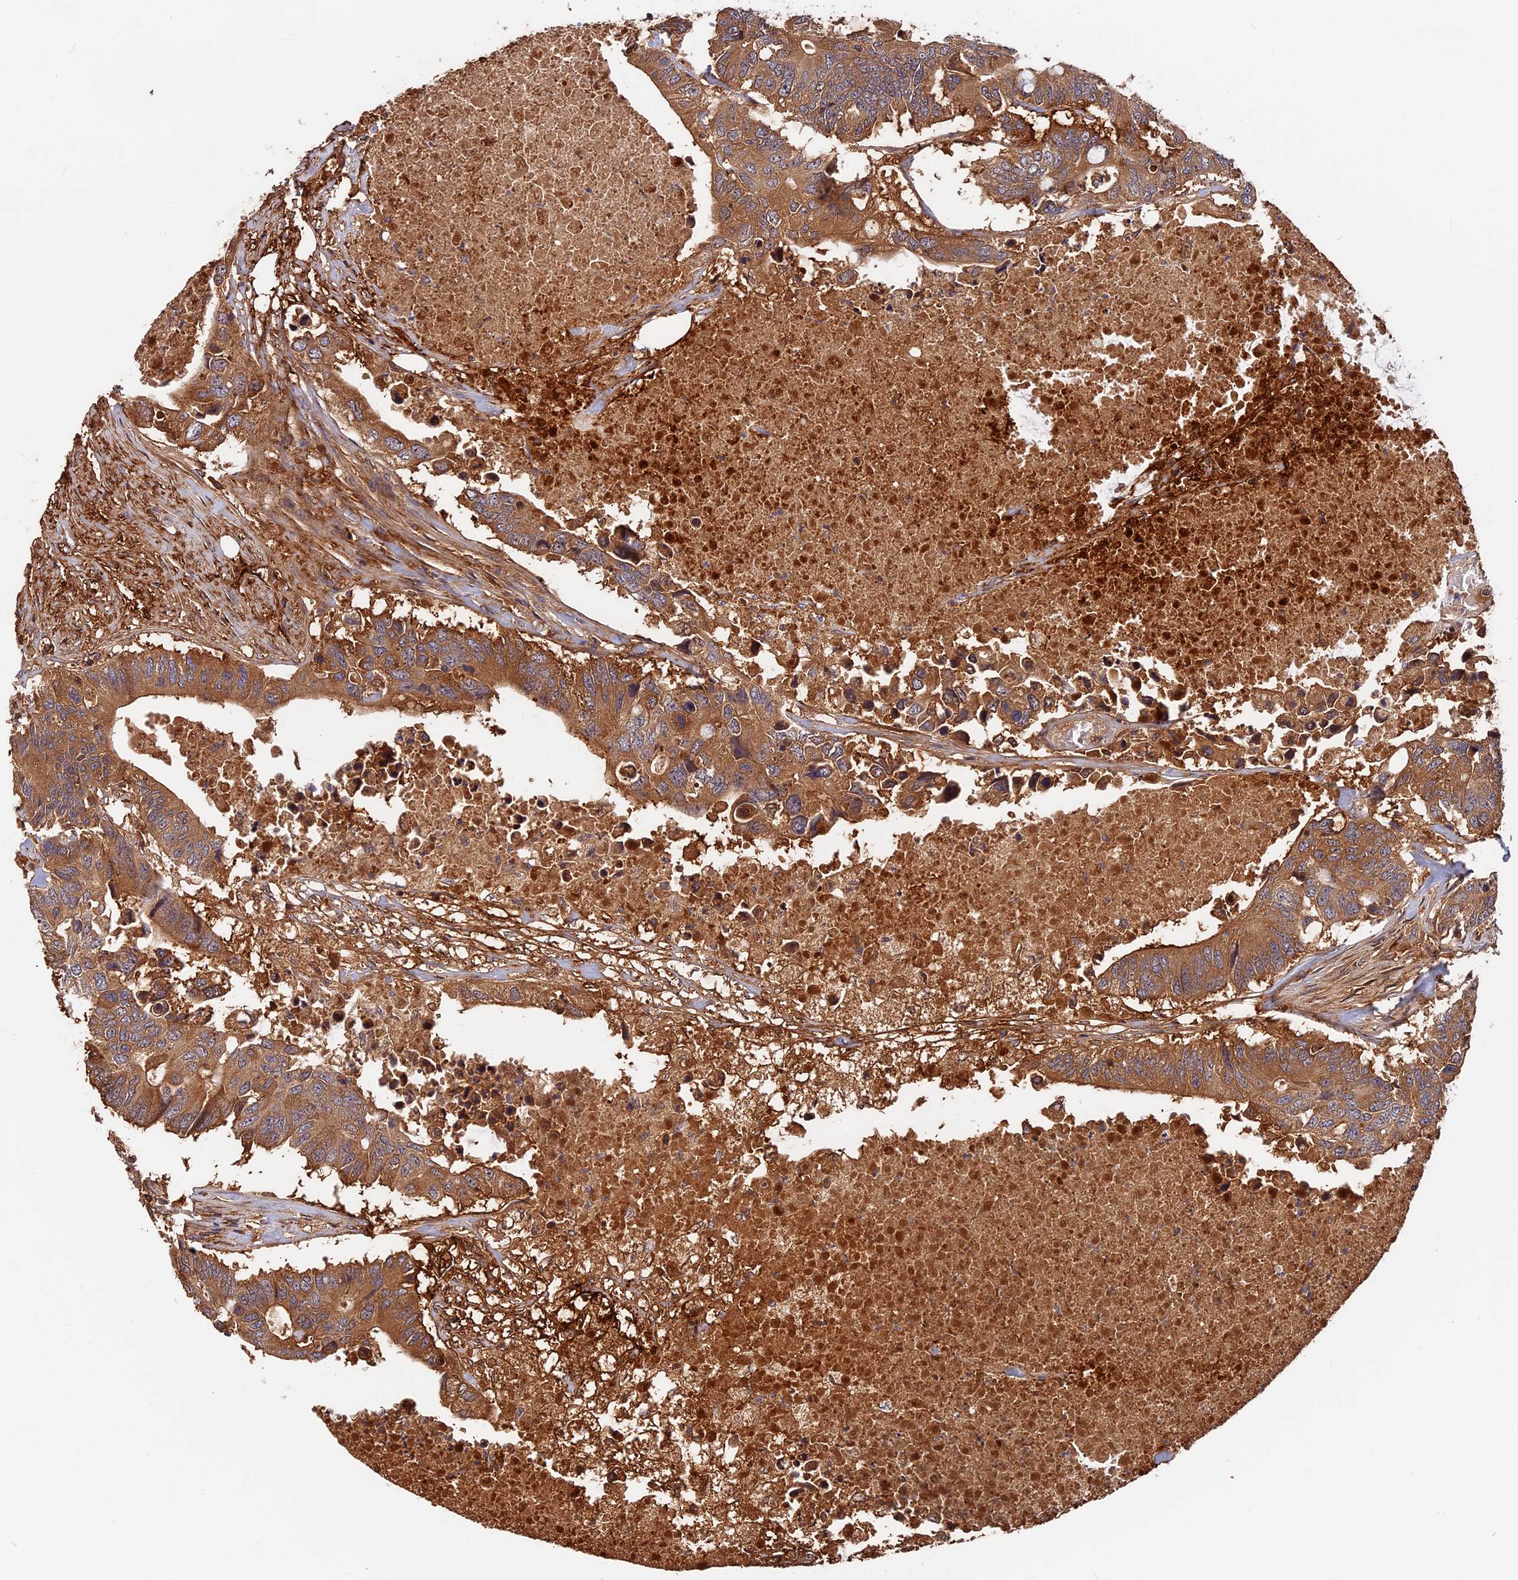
{"staining": {"intensity": "moderate", "quantity": ">75%", "location": "cytoplasmic/membranous"}, "tissue": "colorectal cancer", "cell_type": "Tumor cells", "image_type": "cancer", "snomed": [{"axis": "morphology", "description": "Adenocarcinoma, NOS"}, {"axis": "topography", "description": "Colon"}], "caption": "Immunohistochemical staining of human colorectal cancer displays medium levels of moderate cytoplasmic/membranous protein expression in approximately >75% of tumor cells. The staining was performed using DAB, with brown indicating positive protein expression. Nuclei are stained blue with hematoxylin.", "gene": "ITIH1", "patient": {"sex": "male", "age": 71}}